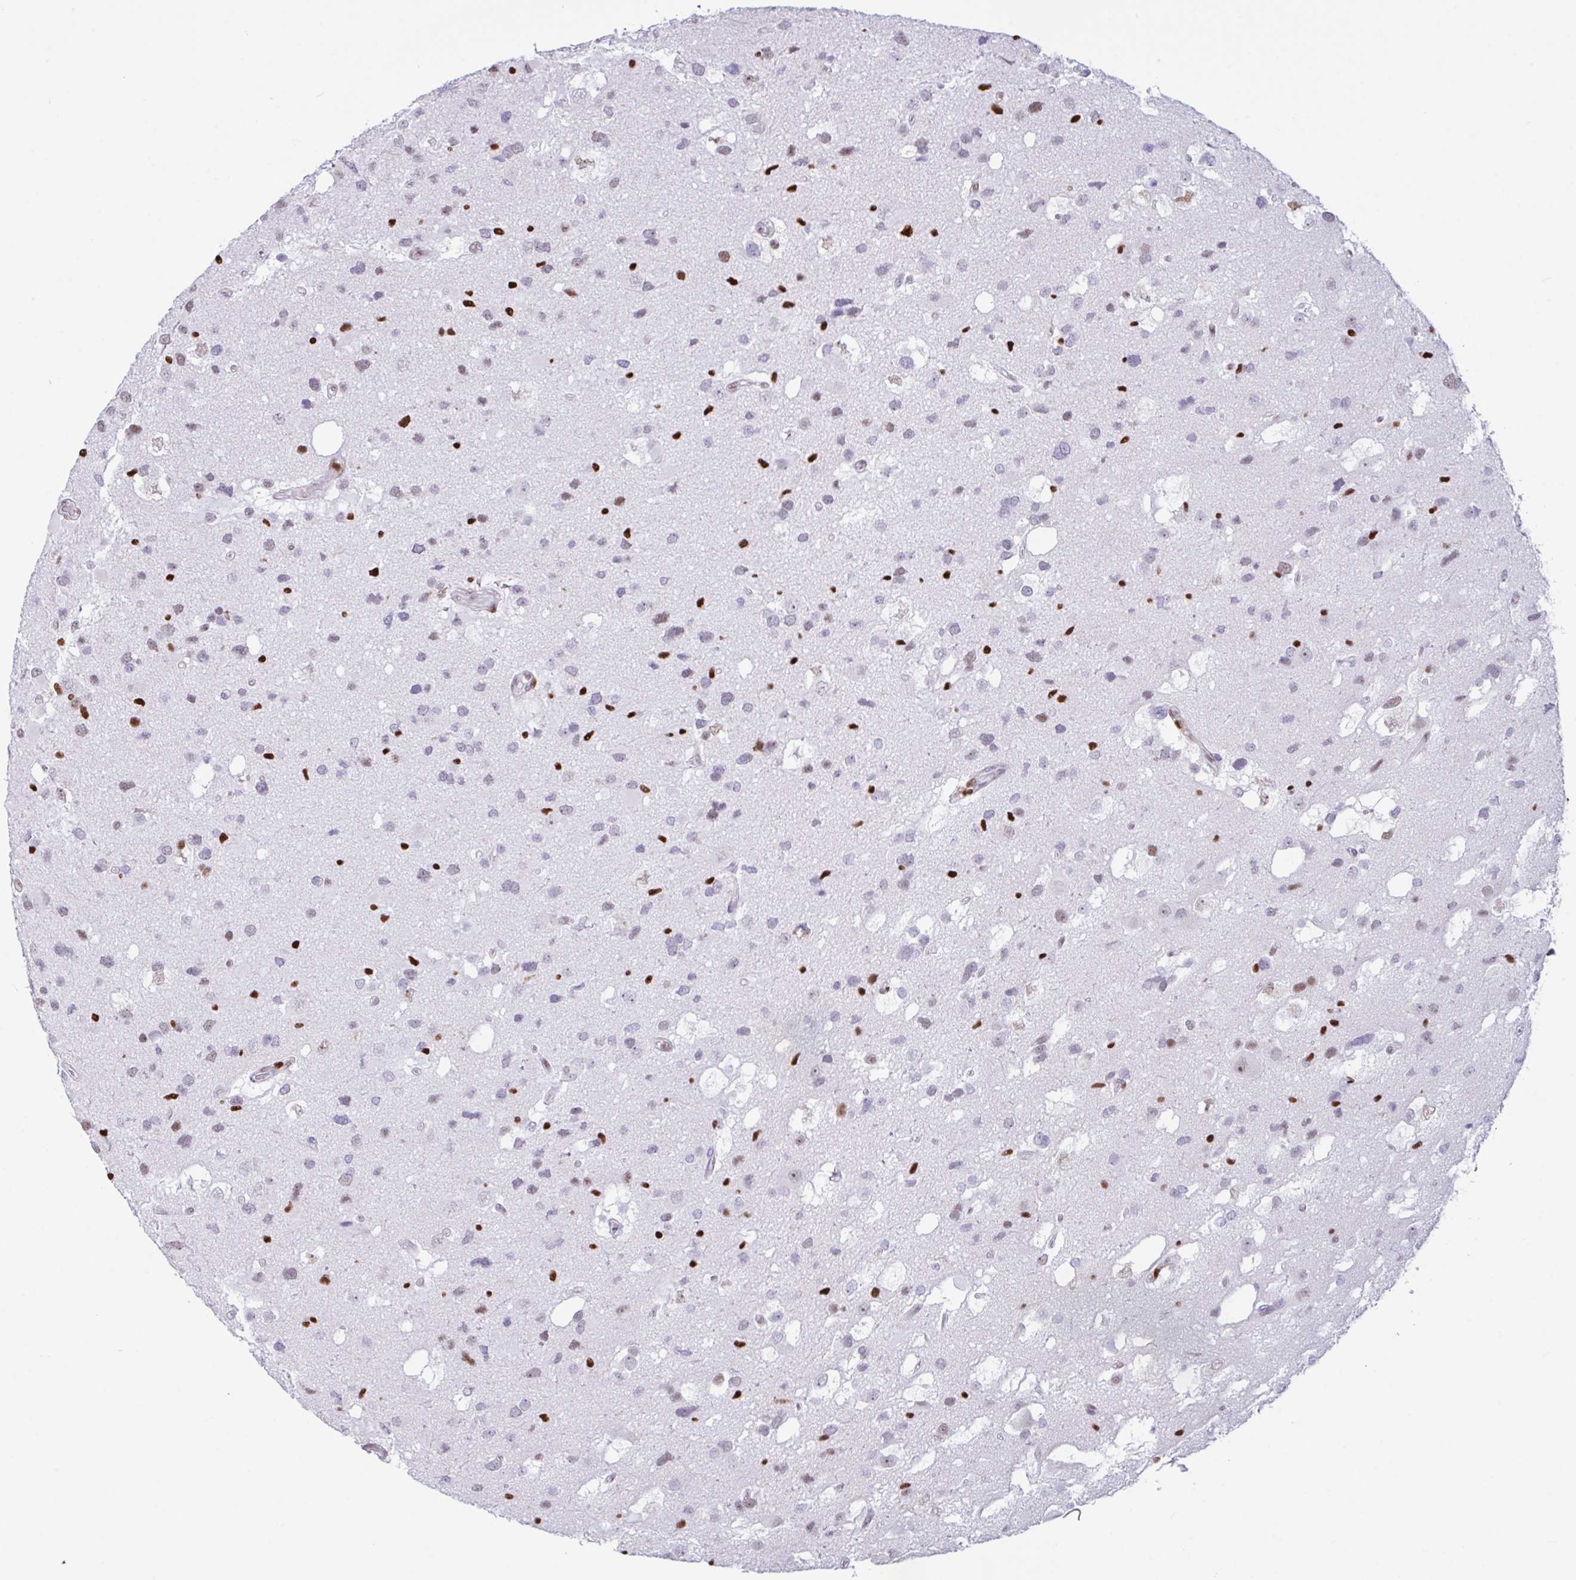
{"staining": {"intensity": "weak", "quantity": "<25%", "location": "nuclear"}, "tissue": "glioma", "cell_type": "Tumor cells", "image_type": "cancer", "snomed": [{"axis": "morphology", "description": "Glioma, malignant, High grade"}, {"axis": "topography", "description": "Brain"}], "caption": "A high-resolution photomicrograph shows IHC staining of malignant high-grade glioma, which exhibits no significant expression in tumor cells.", "gene": "BTBD10", "patient": {"sex": "male", "age": 53}}